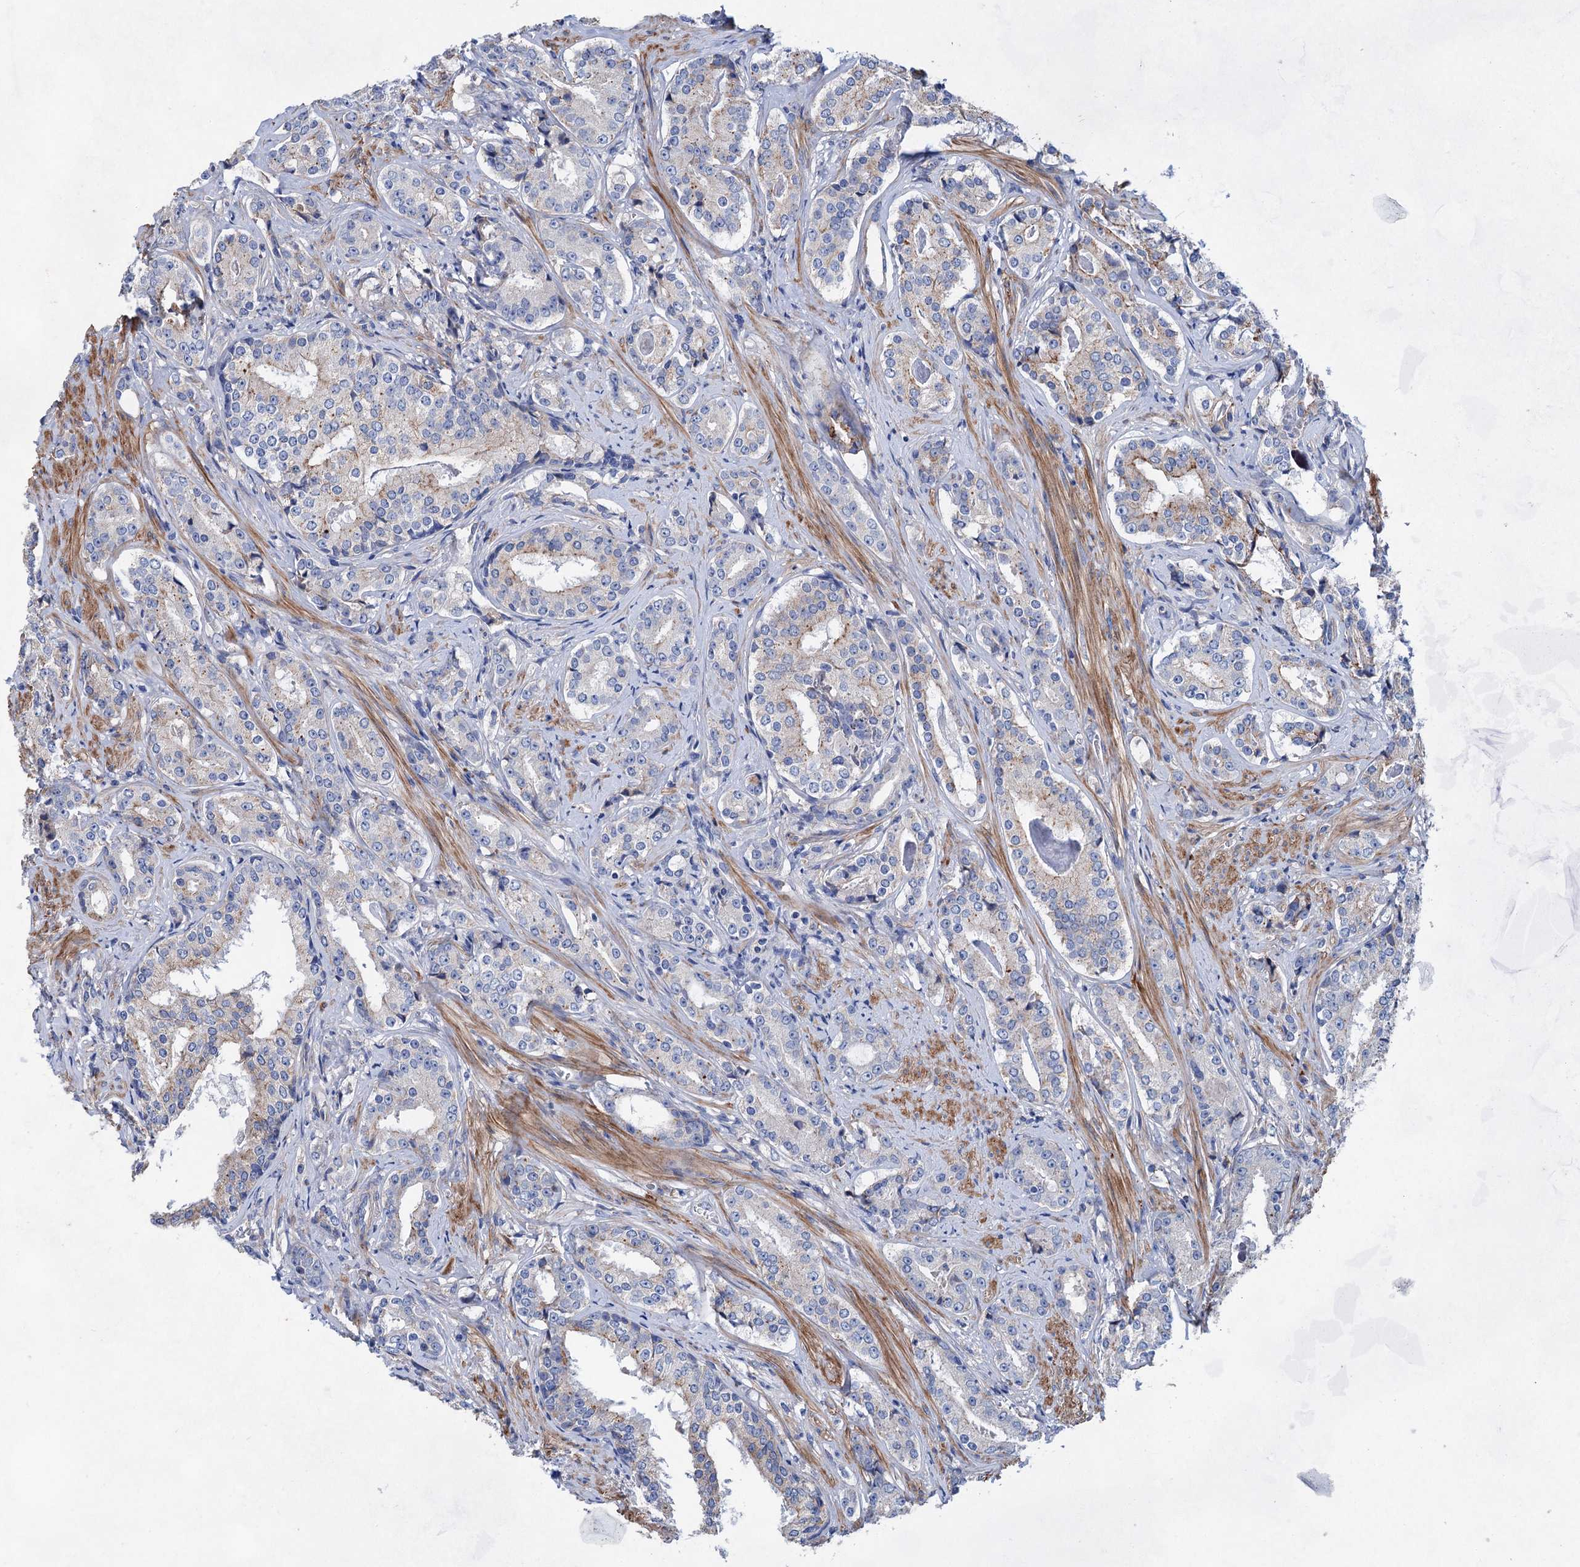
{"staining": {"intensity": "weak", "quantity": "<25%", "location": "cytoplasmic/membranous"}, "tissue": "prostate cancer", "cell_type": "Tumor cells", "image_type": "cancer", "snomed": [{"axis": "morphology", "description": "Adenocarcinoma, High grade"}, {"axis": "topography", "description": "Prostate"}], "caption": "This is a histopathology image of immunohistochemistry staining of prostate cancer (adenocarcinoma (high-grade)), which shows no staining in tumor cells. (Stains: DAB immunohistochemistry with hematoxylin counter stain, Microscopy: brightfield microscopy at high magnification).", "gene": "GPR155", "patient": {"sex": "male", "age": 58}}